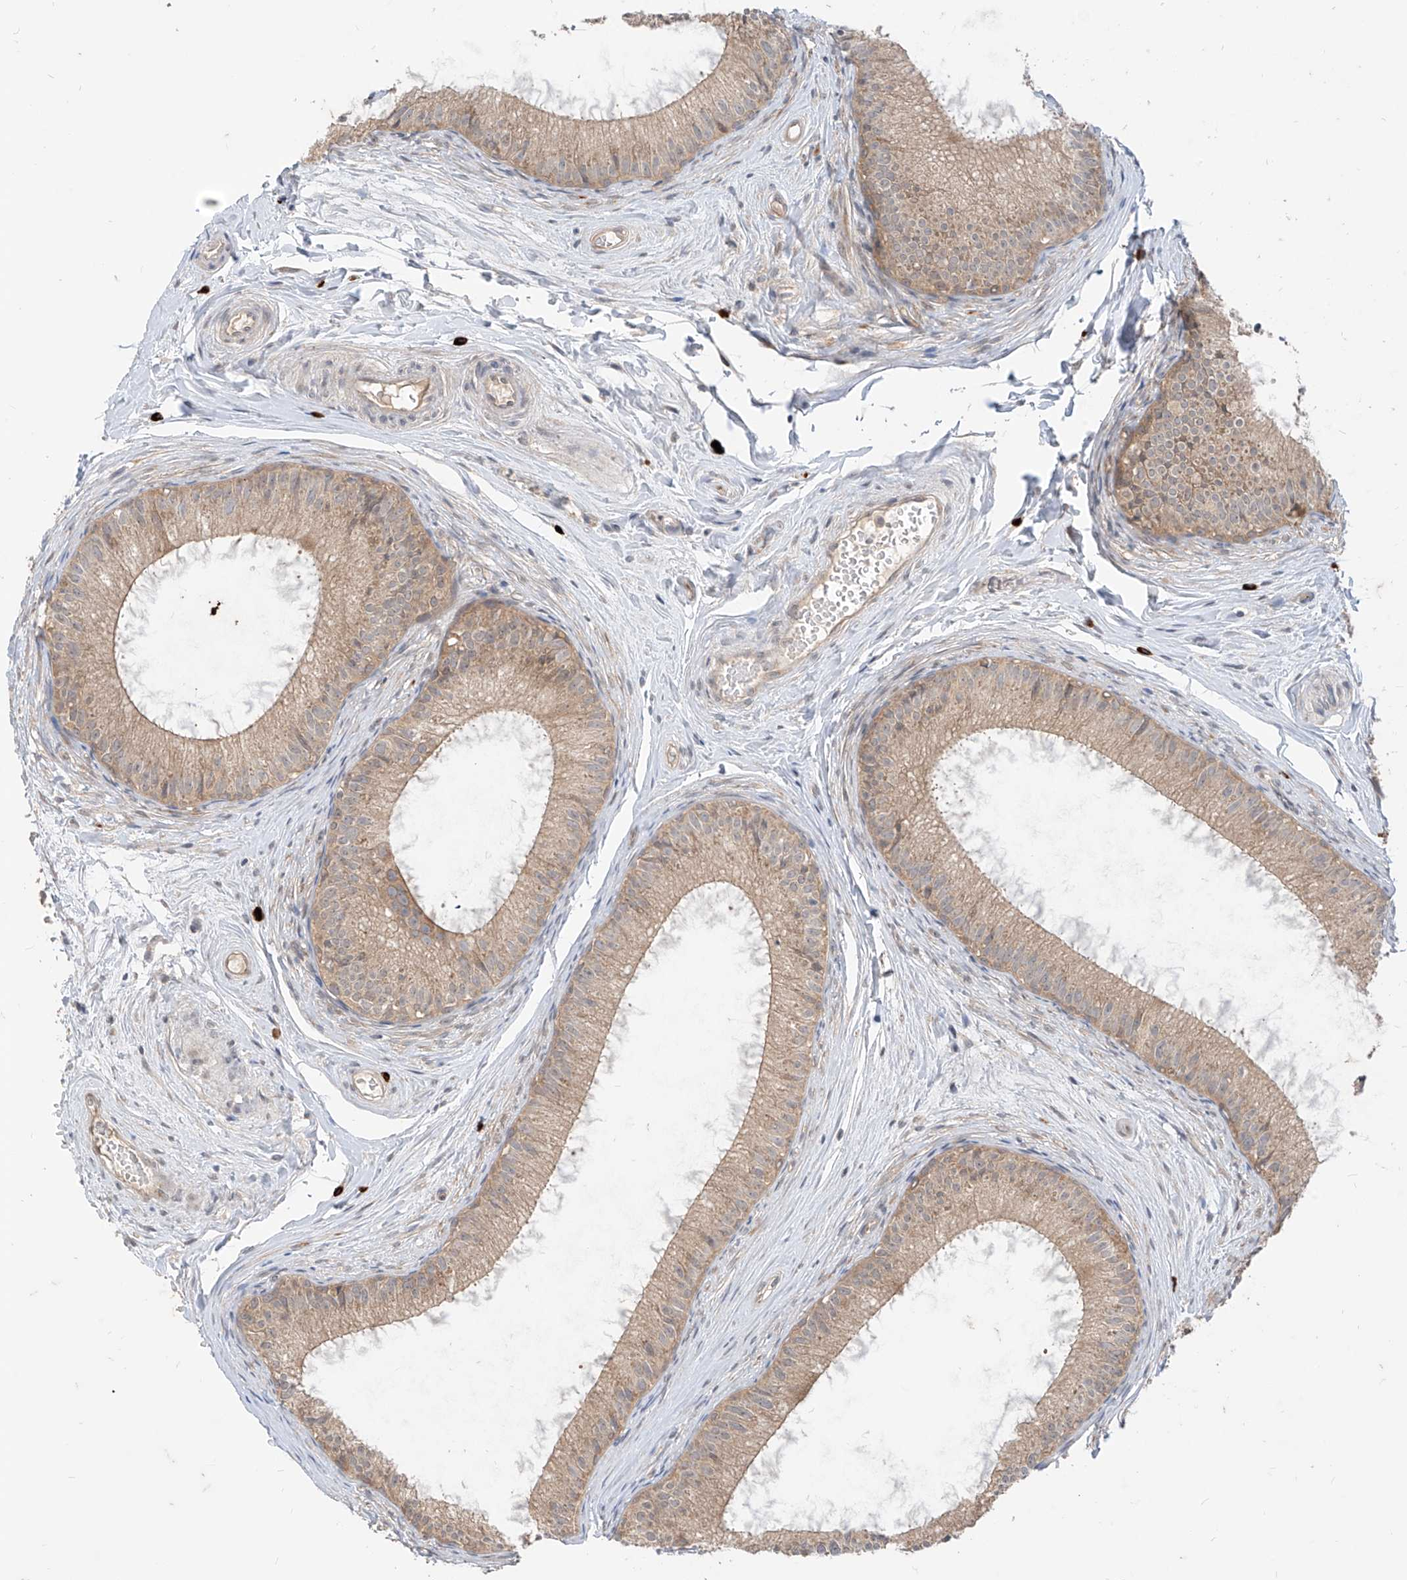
{"staining": {"intensity": "moderate", "quantity": ">75%", "location": "cytoplasmic/membranous"}, "tissue": "epididymis", "cell_type": "Glandular cells", "image_type": "normal", "snomed": [{"axis": "morphology", "description": "Normal tissue, NOS"}, {"axis": "topography", "description": "Epididymis"}], "caption": "IHC histopathology image of benign epididymis stained for a protein (brown), which exhibits medium levels of moderate cytoplasmic/membranous staining in approximately >75% of glandular cells.", "gene": "MTUS2", "patient": {"sex": "male", "age": 34}}